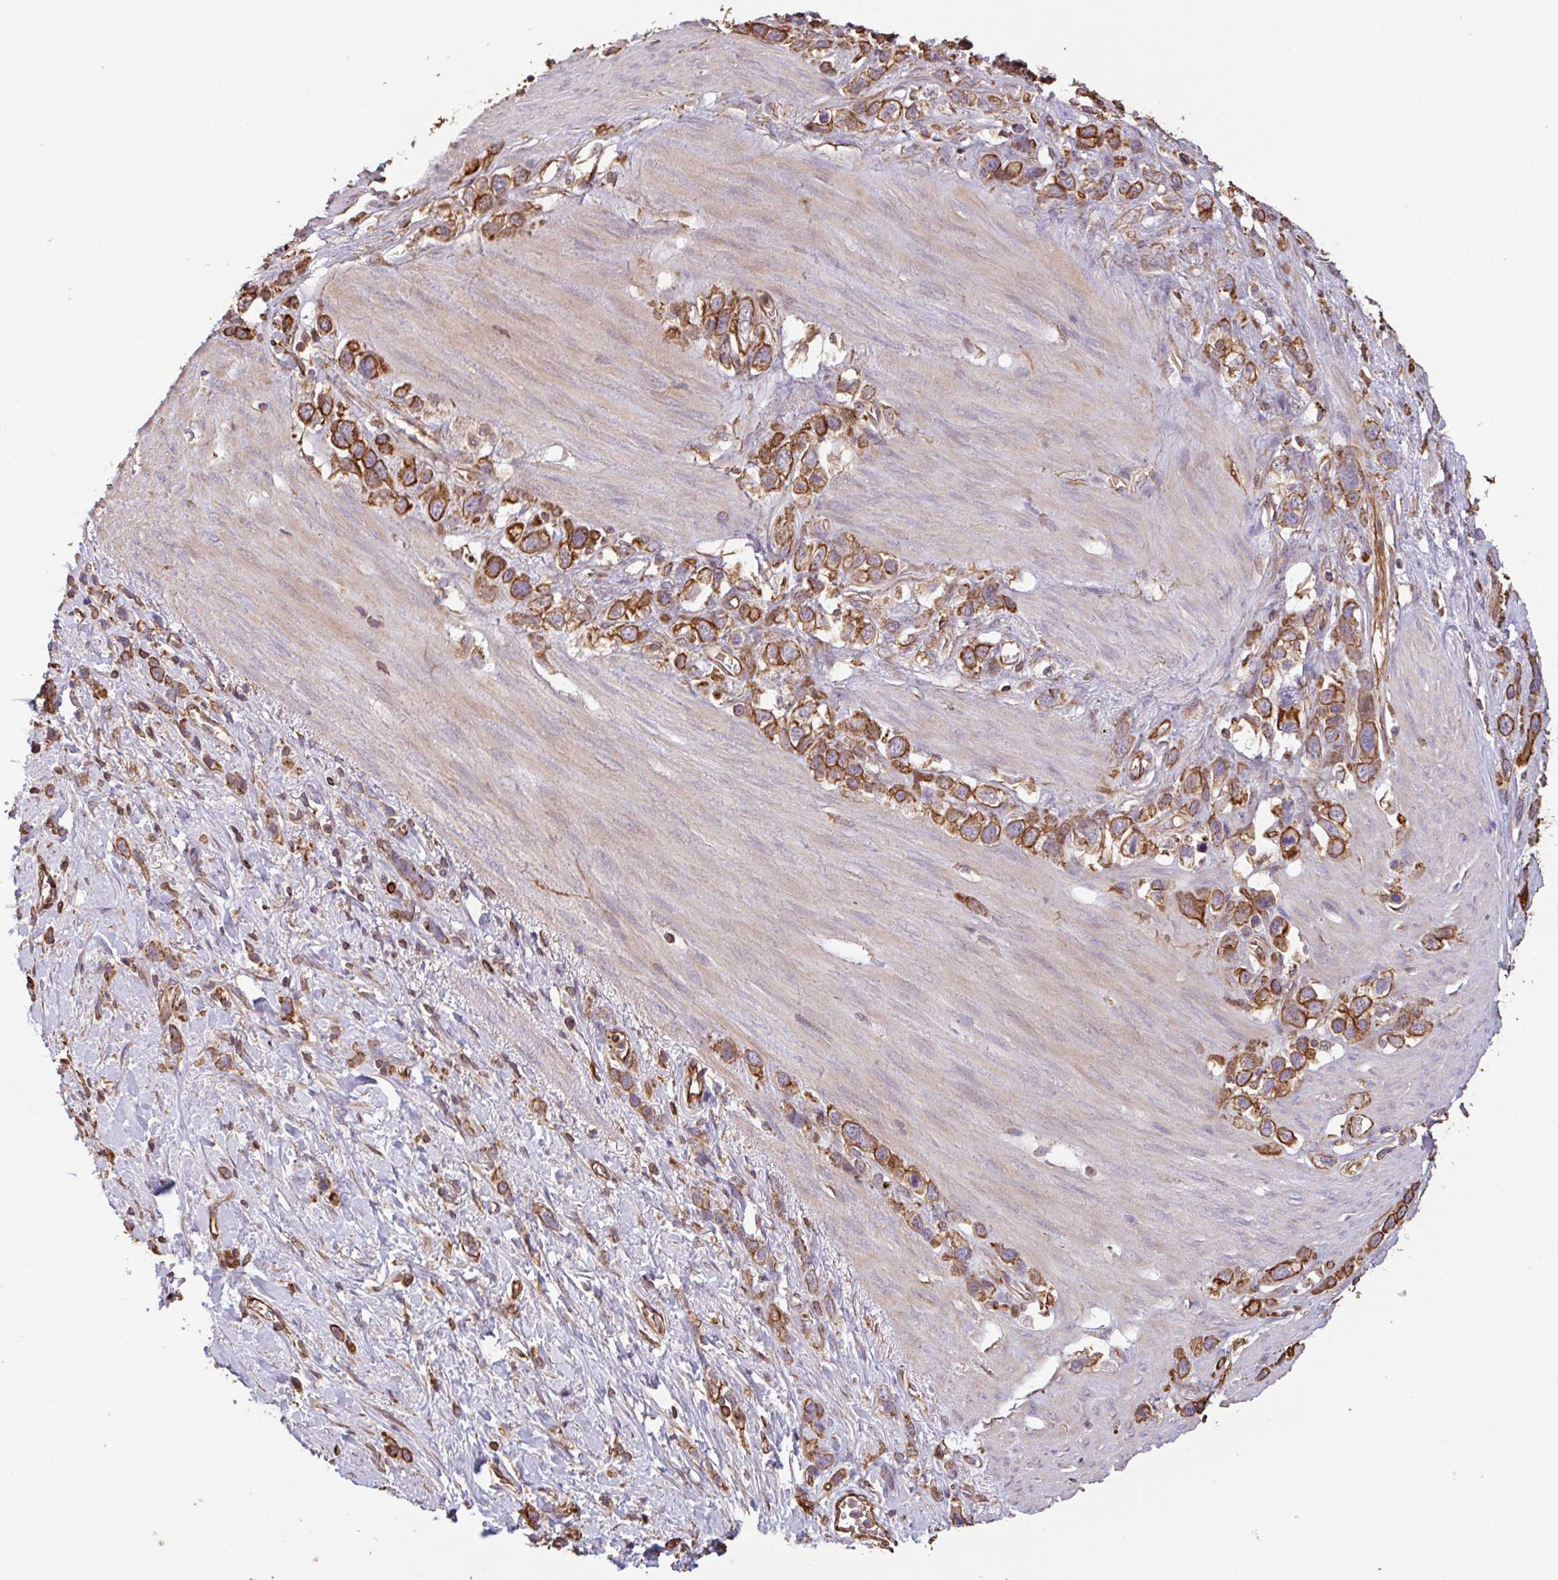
{"staining": {"intensity": "strong", "quantity": ">75%", "location": "cytoplasmic/membranous"}, "tissue": "stomach cancer", "cell_type": "Tumor cells", "image_type": "cancer", "snomed": [{"axis": "morphology", "description": "Adenocarcinoma, NOS"}, {"axis": "topography", "description": "Stomach"}], "caption": "IHC staining of adenocarcinoma (stomach), which exhibits high levels of strong cytoplasmic/membranous expression in approximately >75% of tumor cells indicating strong cytoplasmic/membranous protein expression. The staining was performed using DAB (brown) for protein detection and nuclei were counterstained in hematoxylin (blue).", "gene": "ZNF790", "patient": {"sex": "female", "age": 65}}